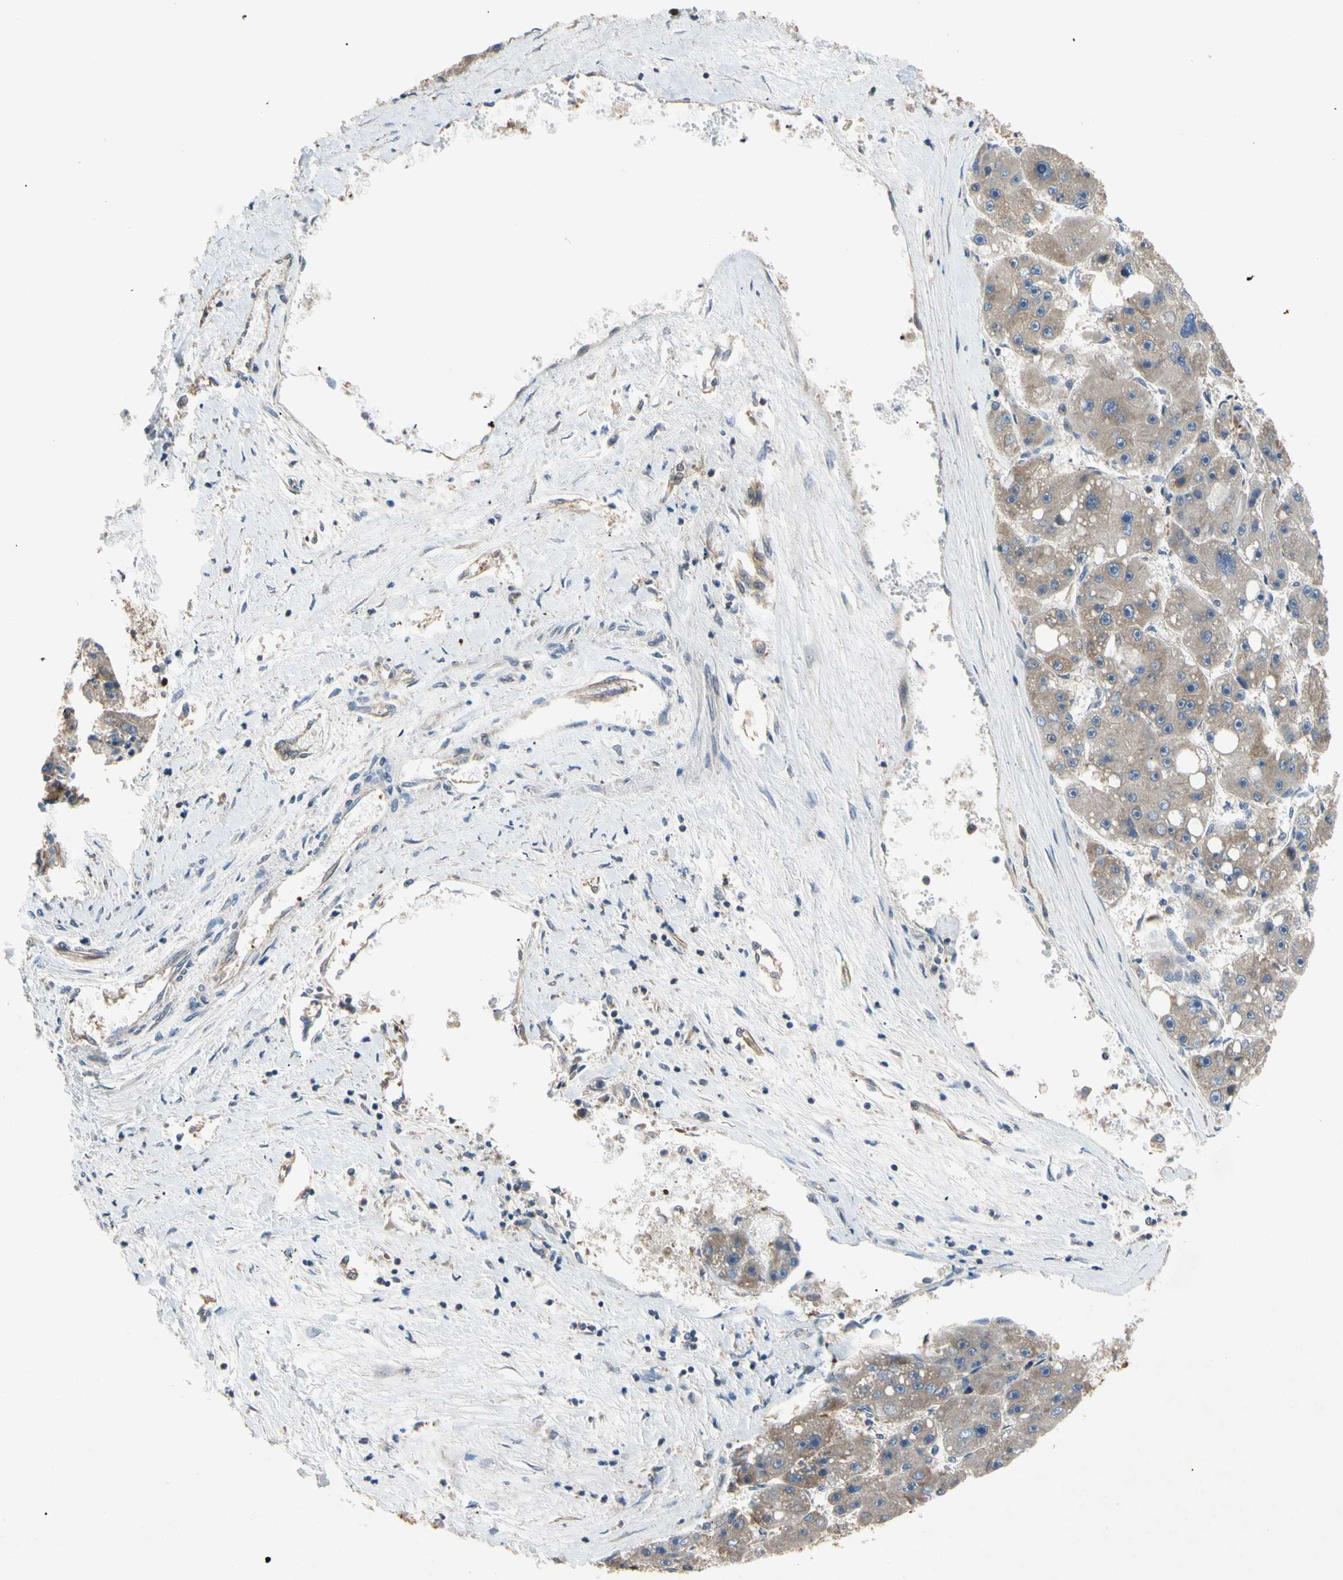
{"staining": {"intensity": "weak", "quantity": ">75%", "location": "cytoplasmic/membranous"}, "tissue": "liver cancer", "cell_type": "Tumor cells", "image_type": "cancer", "snomed": [{"axis": "morphology", "description": "Carcinoma, Hepatocellular, NOS"}, {"axis": "topography", "description": "Liver"}], "caption": "Immunohistochemical staining of hepatocellular carcinoma (liver) shows low levels of weak cytoplasmic/membranous protein positivity in approximately >75% of tumor cells. Immunohistochemistry (ihc) stains the protein in brown and the nuclei are stained blue.", "gene": "EIF1AX", "patient": {"sex": "female", "age": 61}}